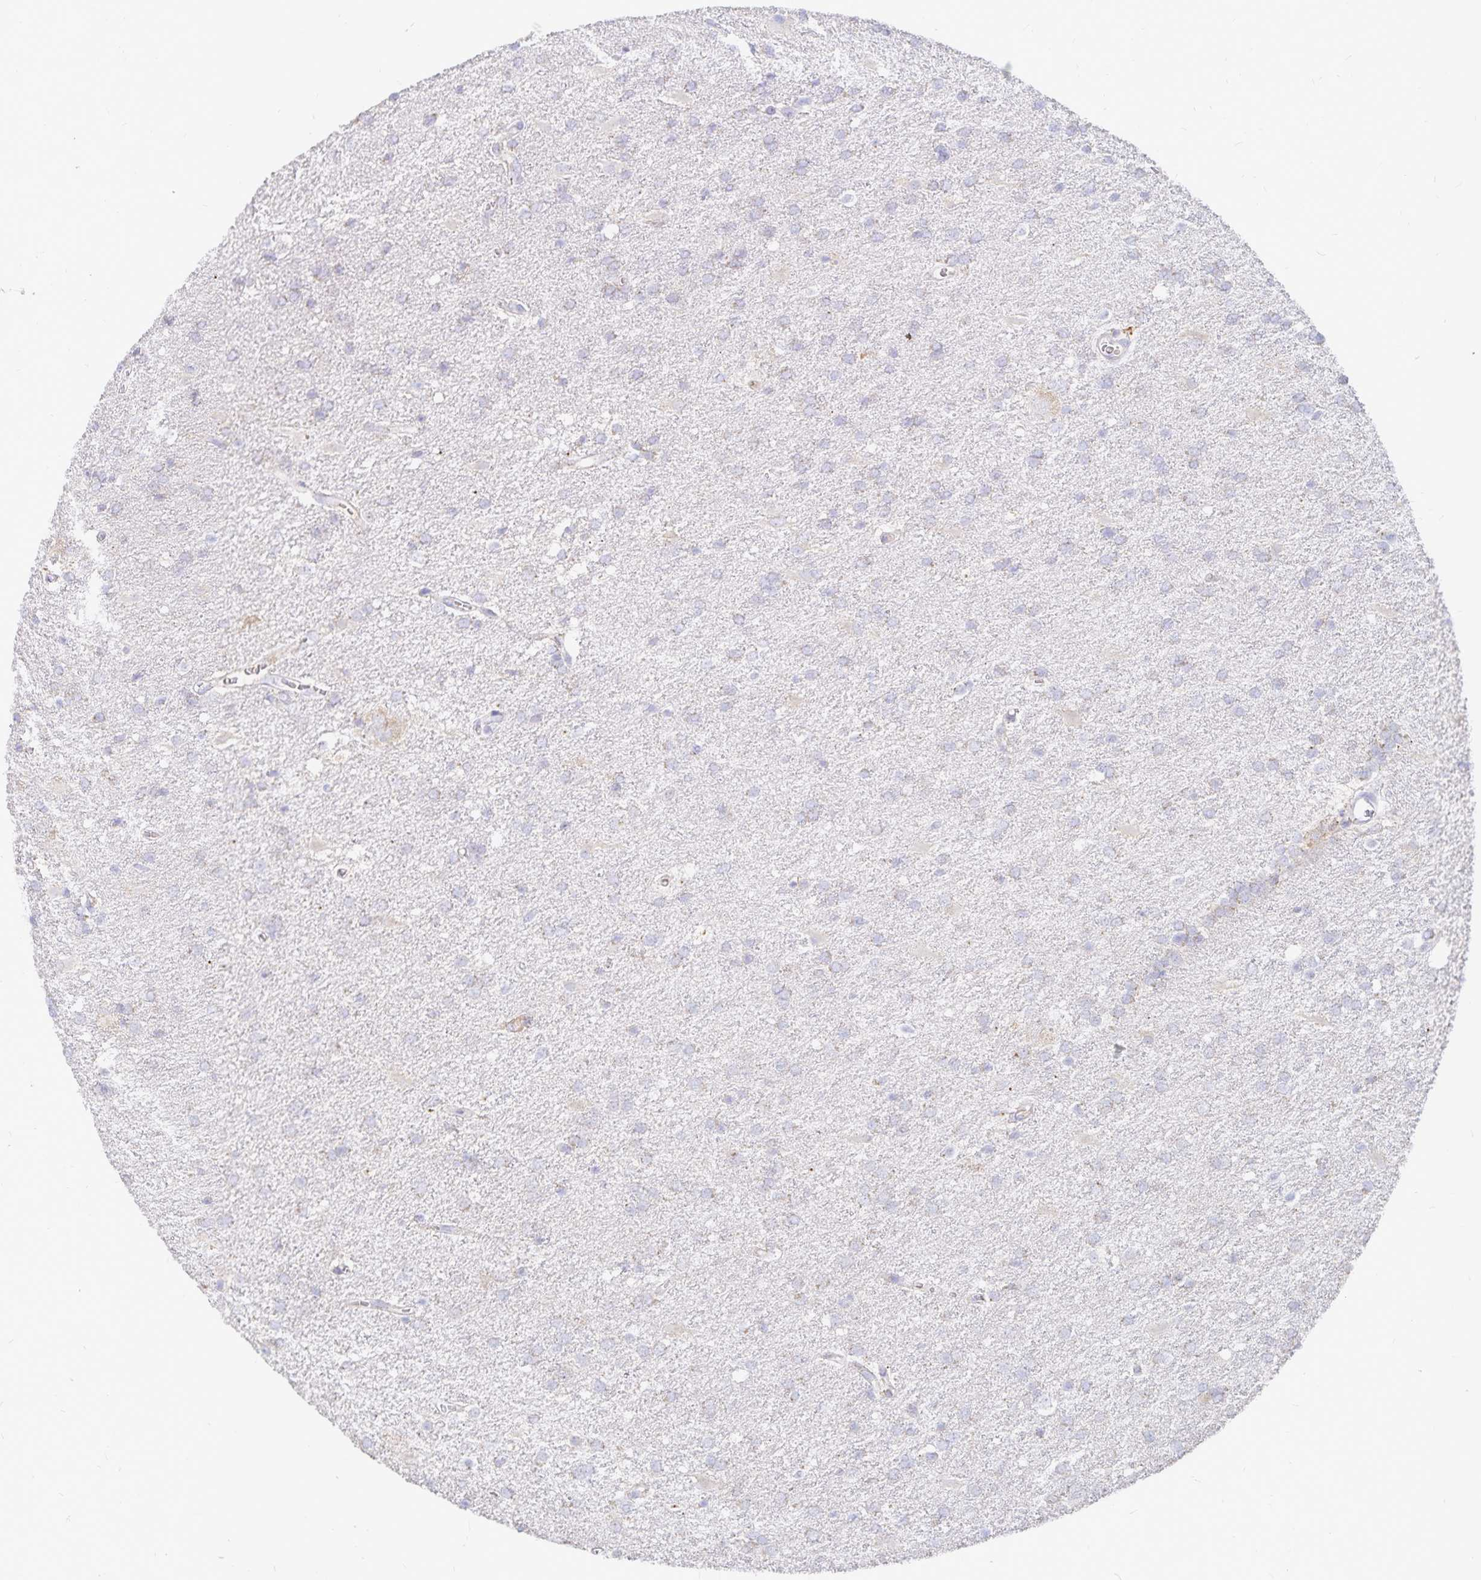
{"staining": {"intensity": "negative", "quantity": "none", "location": "none"}, "tissue": "glioma", "cell_type": "Tumor cells", "image_type": "cancer", "snomed": [{"axis": "morphology", "description": "Glioma, malignant, Low grade"}, {"axis": "topography", "description": "Brain"}], "caption": "Immunohistochemical staining of glioma shows no significant positivity in tumor cells. The staining was performed using DAB to visualize the protein expression in brown, while the nuclei were stained in blue with hematoxylin (Magnification: 20x).", "gene": "PKHD1", "patient": {"sex": "male", "age": 66}}